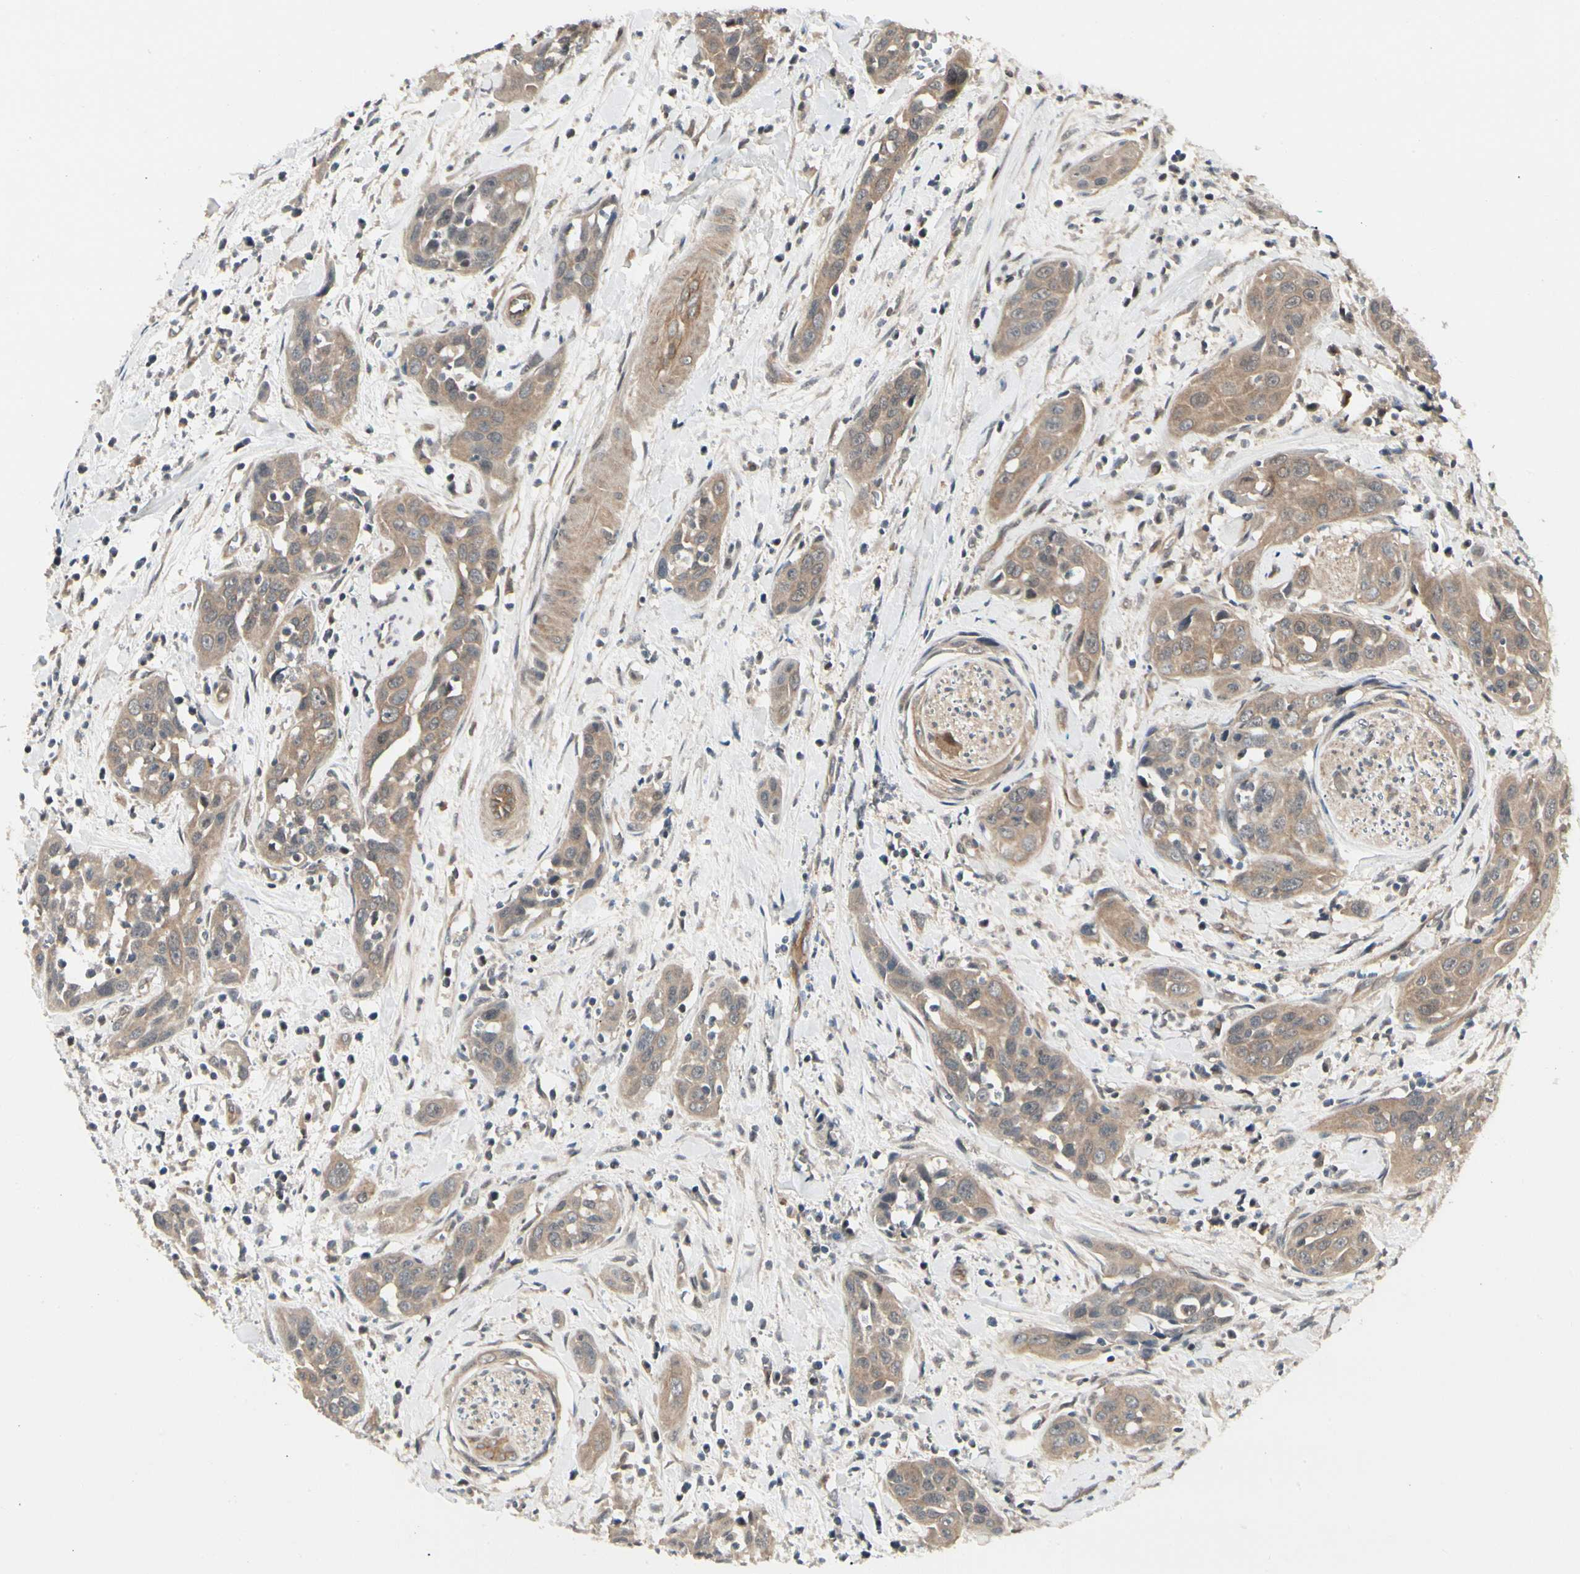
{"staining": {"intensity": "moderate", "quantity": ">75%", "location": "cytoplasmic/membranous"}, "tissue": "head and neck cancer", "cell_type": "Tumor cells", "image_type": "cancer", "snomed": [{"axis": "morphology", "description": "Squamous cell carcinoma, NOS"}, {"axis": "topography", "description": "Oral tissue"}, {"axis": "topography", "description": "Head-Neck"}], "caption": "IHC of human head and neck cancer exhibits medium levels of moderate cytoplasmic/membranous expression in approximately >75% of tumor cells.", "gene": "RNF14", "patient": {"sex": "female", "age": 50}}